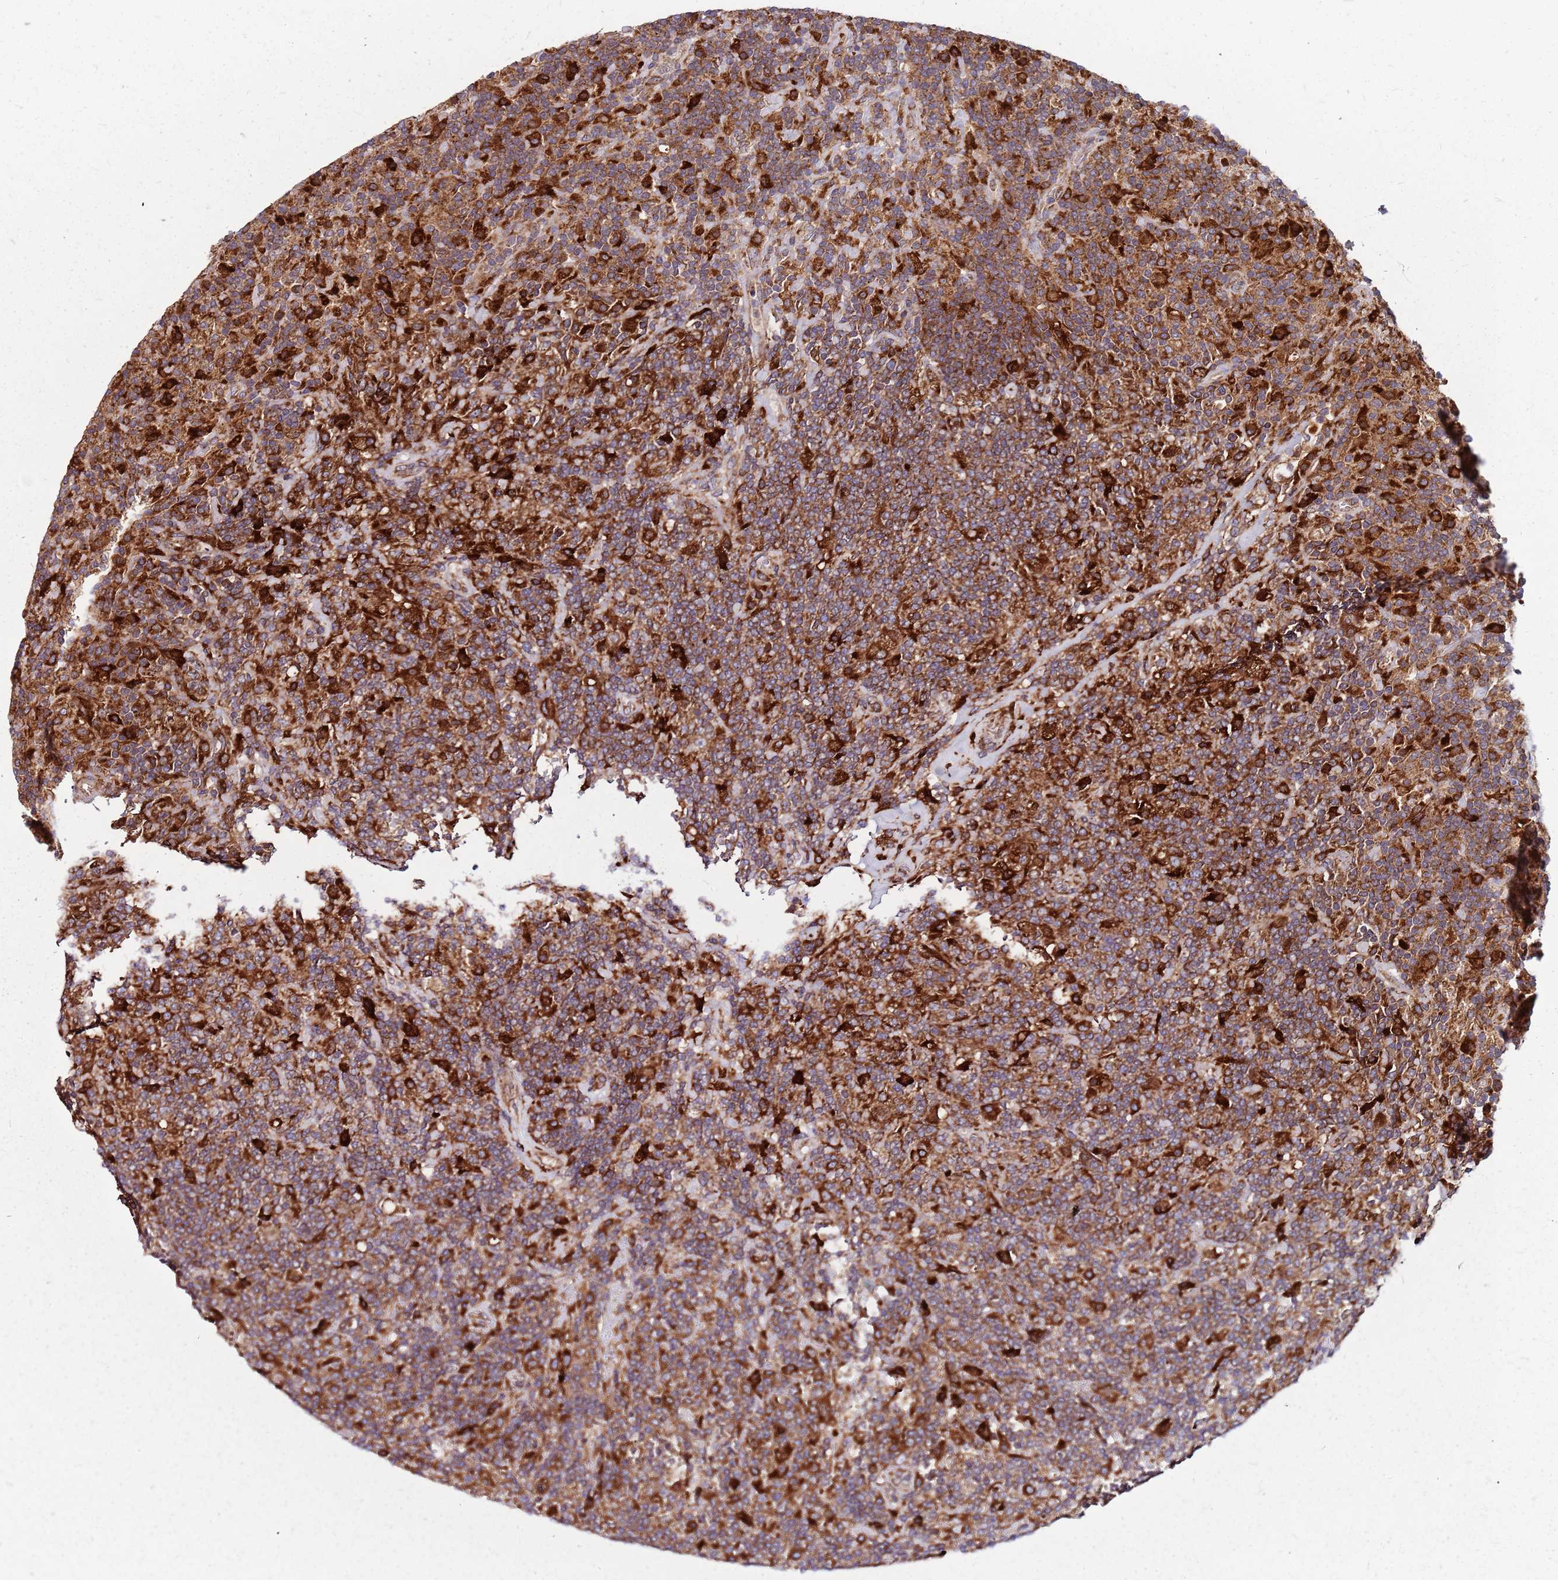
{"staining": {"intensity": "moderate", "quantity": ">75%", "location": "cytoplasmic/membranous"}, "tissue": "lymphoma", "cell_type": "Tumor cells", "image_type": "cancer", "snomed": [{"axis": "morphology", "description": "Hodgkin's disease, NOS"}, {"axis": "topography", "description": "Lymph node"}], "caption": "This photomicrograph displays immunohistochemistry (IHC) staining of lymphoma, with medium moderate cytoplasmic/membranous staining in approximately >75% of tumor cells.", "gene": "NME4", "patient": {"sex": "male", "age": 70}}